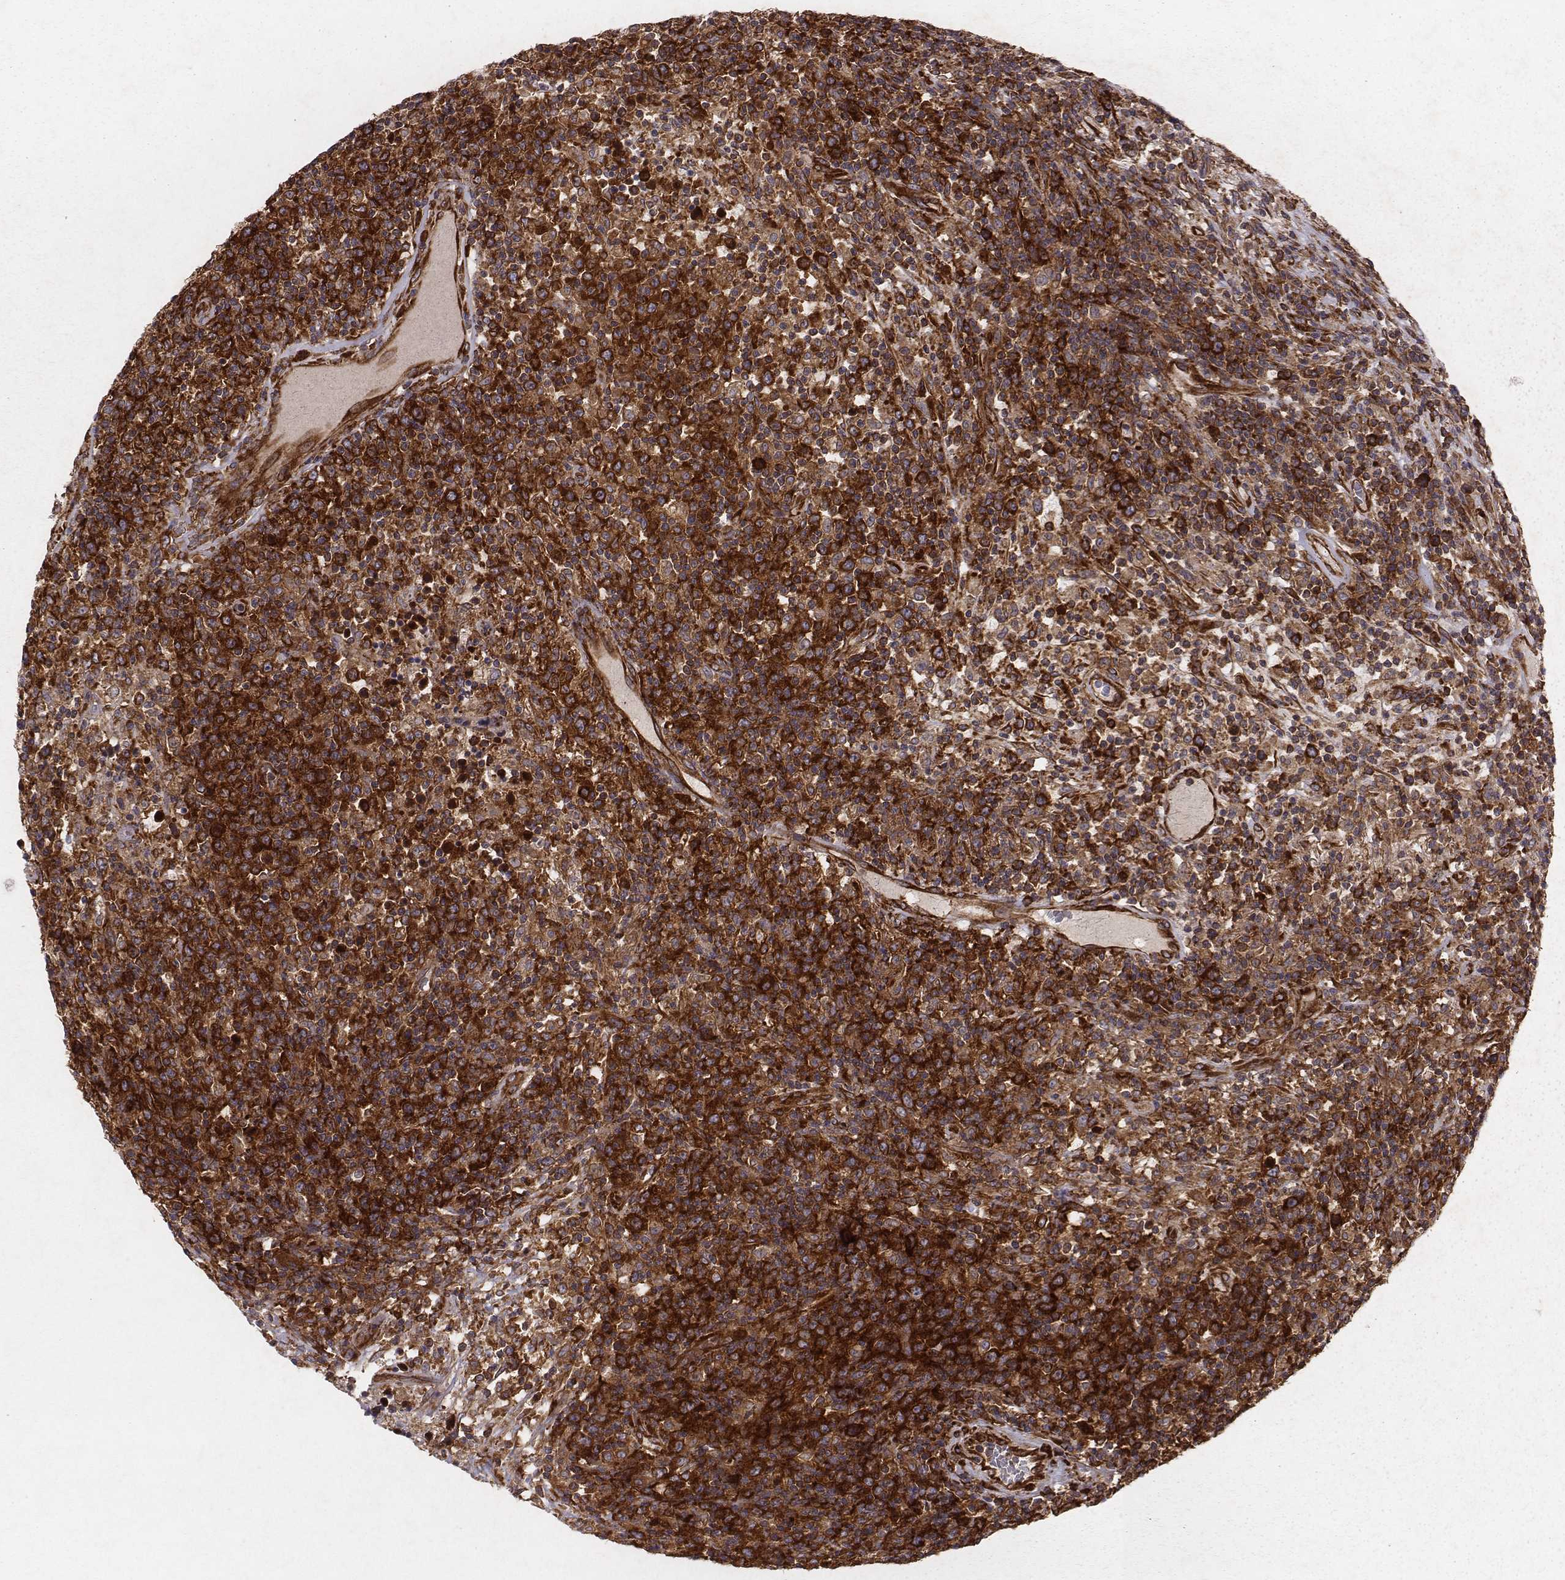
{"staining": {"intensity": "strong", "quantity": ">75%", "location": "cytoplasmic/membranous"}, "tissue": "lymphoma", "cell_type": "Tumor cells", "image_type": "cancer", "snomed": [{"axis": "morphology", "description": "Malignant lymphoma, non-Hodgkin's type, High grade"}, {"axis": "topography", "description": "Lung"}], "caption": "Tumor cells display high levels of strong cytoplasmic/membranous positivity in about >75% of cells in human malignant lymphoma, non-Hodgkin's type (high-grade).", "gene": "TXLNA", "patient": {"sex": "male", "age": 79}}